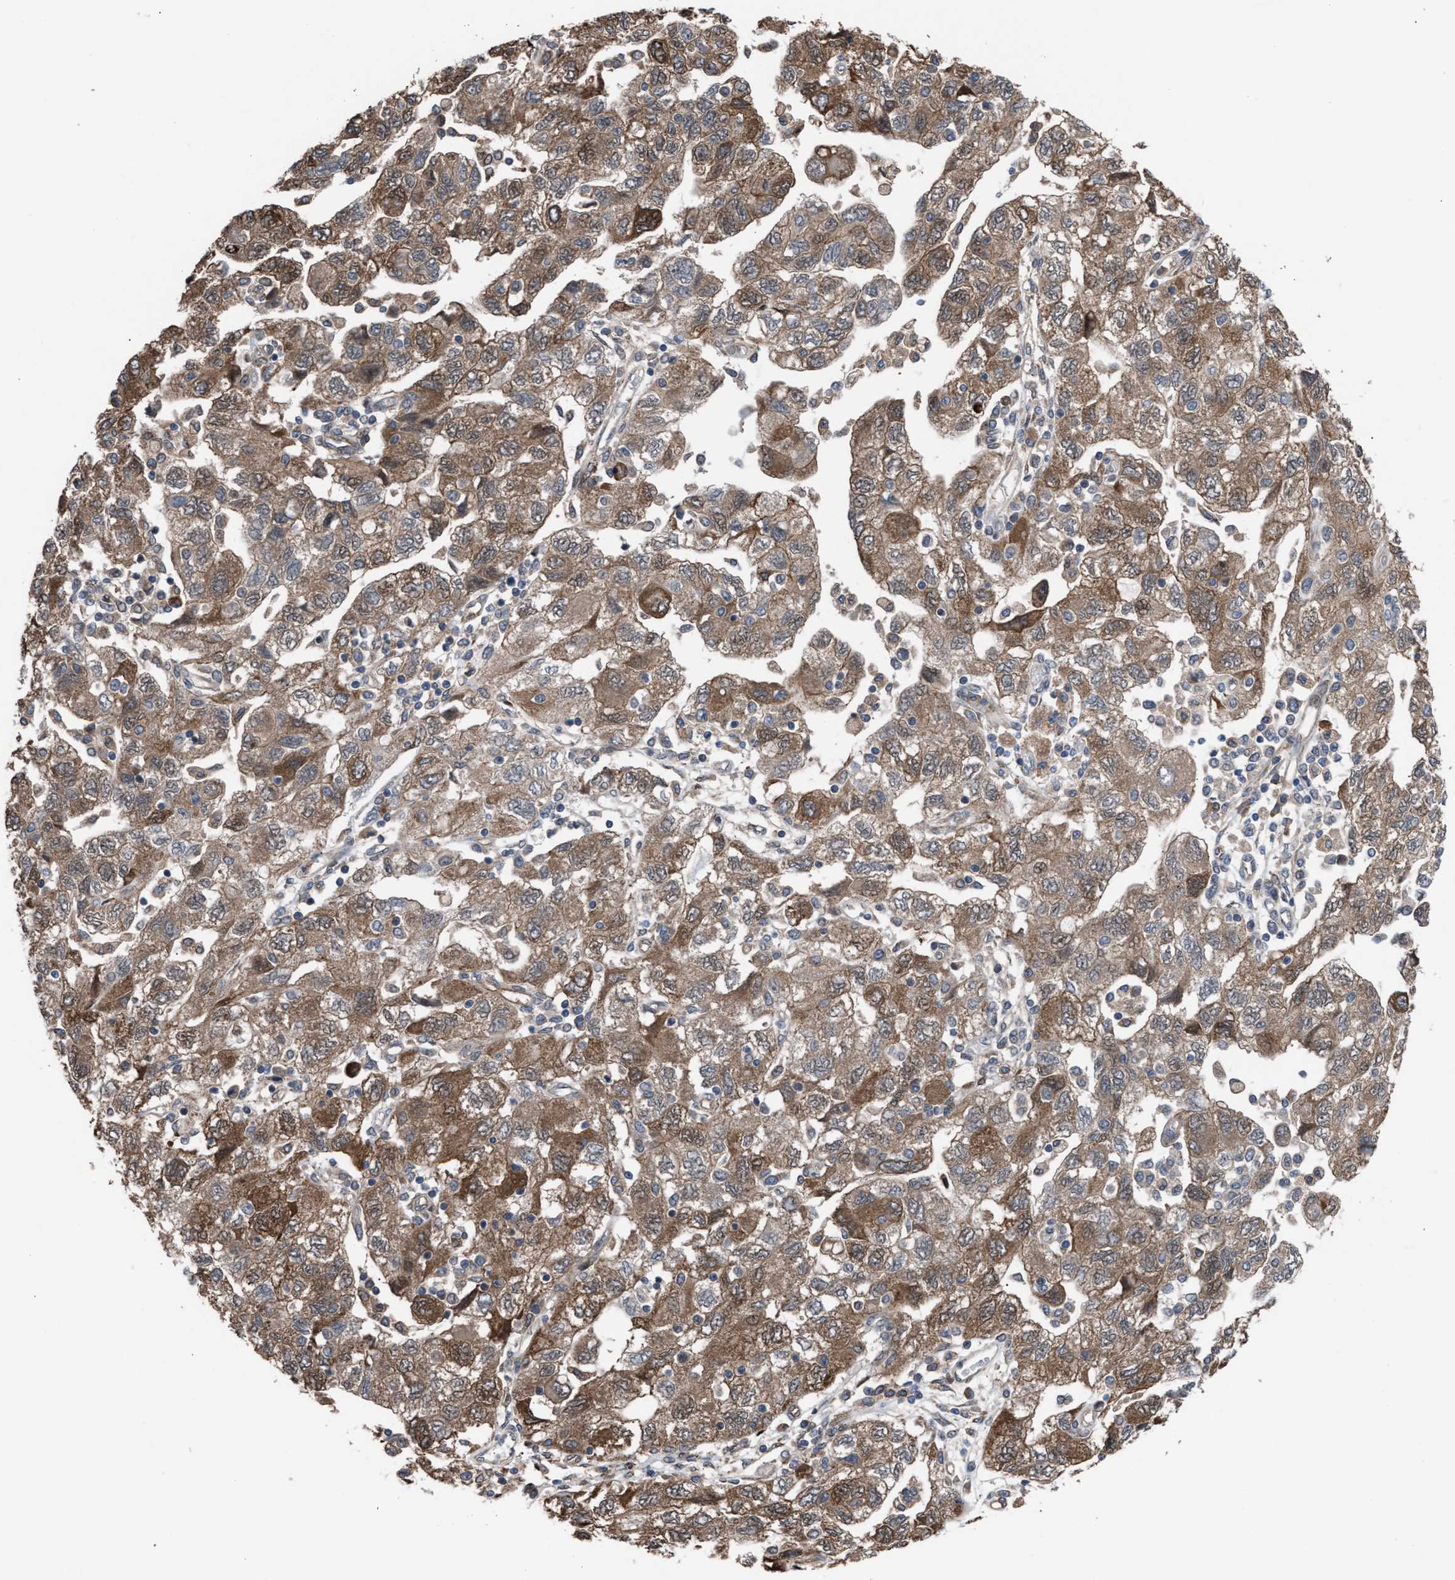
{"staining": {"intensity": "moderate", "quantity": ">75%", "location": "cytoplasmic/membranous"}, "tissue": "ovarian cancer", "cell_type": "Tumor cells", "image_type": "cancer", "snomed": [{"axis": "morphology", "description": "Carcinoma, NOS"}, {"axis": "morphology", "description": "Cystadenocarcinoma, serous, NOS"}, {"axis": "topography", "description": "Ovary"}], "caption": "A micrograph showing moderate cytoplasmic/membranous expression in about >75% of tumor cells in ovarian carcinoma, as visualized by brown immunohistochemical staining.", "gene": "TP53BP2", "patient": {"sex": "female", "age": 69}}